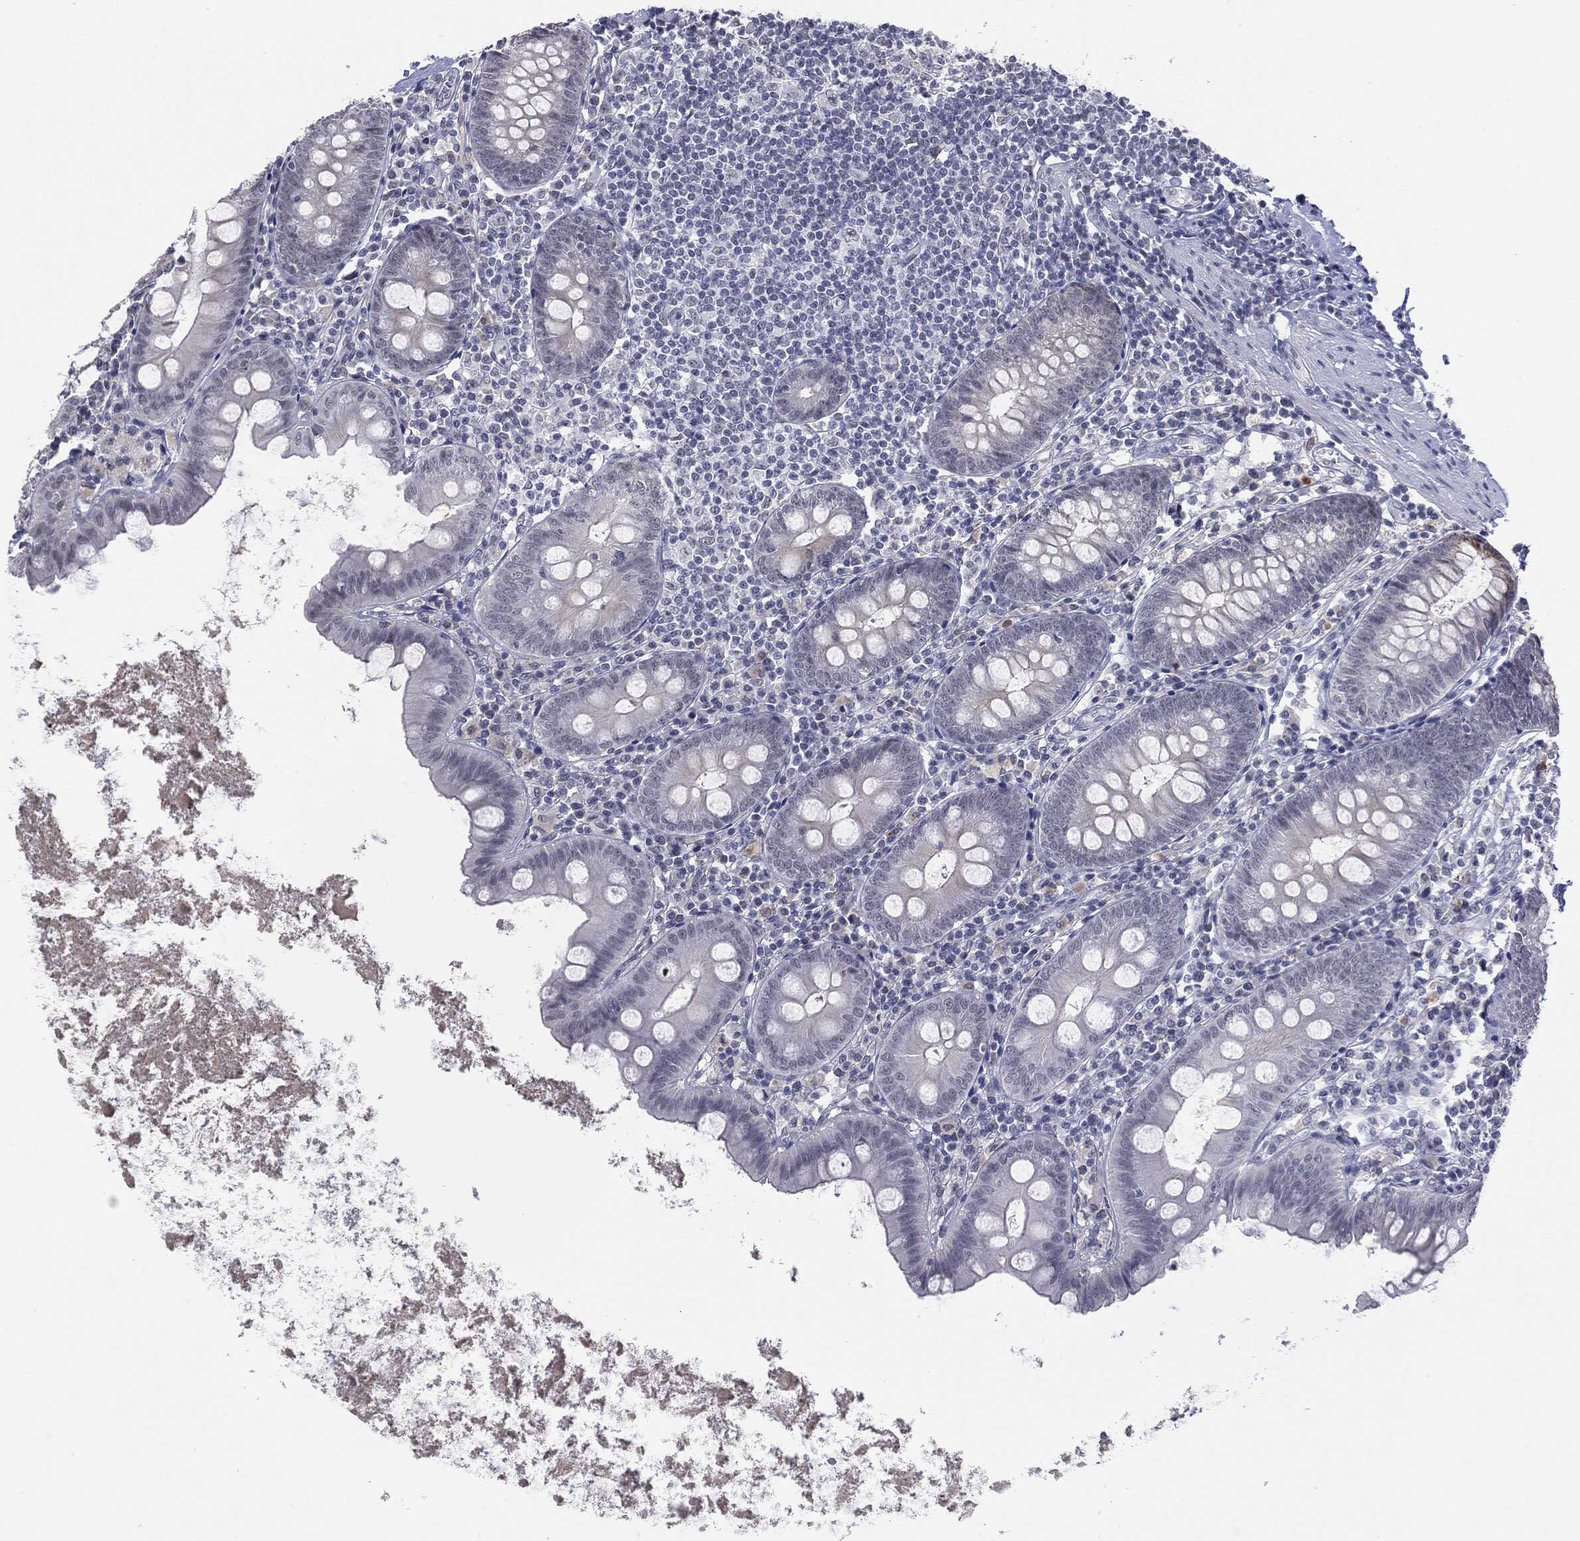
{"staining": {"intensity": "negative", "quantity": "none", "location": "none"}, "tissue": "appendix", "cell_type": "Glandular cells", "image_type": "normal", "snomed": [{"axis": "morphology", "description": "Normal tissue, NOS"}, {"axis": "topography", "description": "Appendix"}], "caption": "DAB (3,3'-diaminobenzidine) immunohistochemical staining of unremarkable human appendix reveals no significant positivity in glandular cells.", "gene": "SLC5A5", "patient": {"sex": "female", "age": 82}}